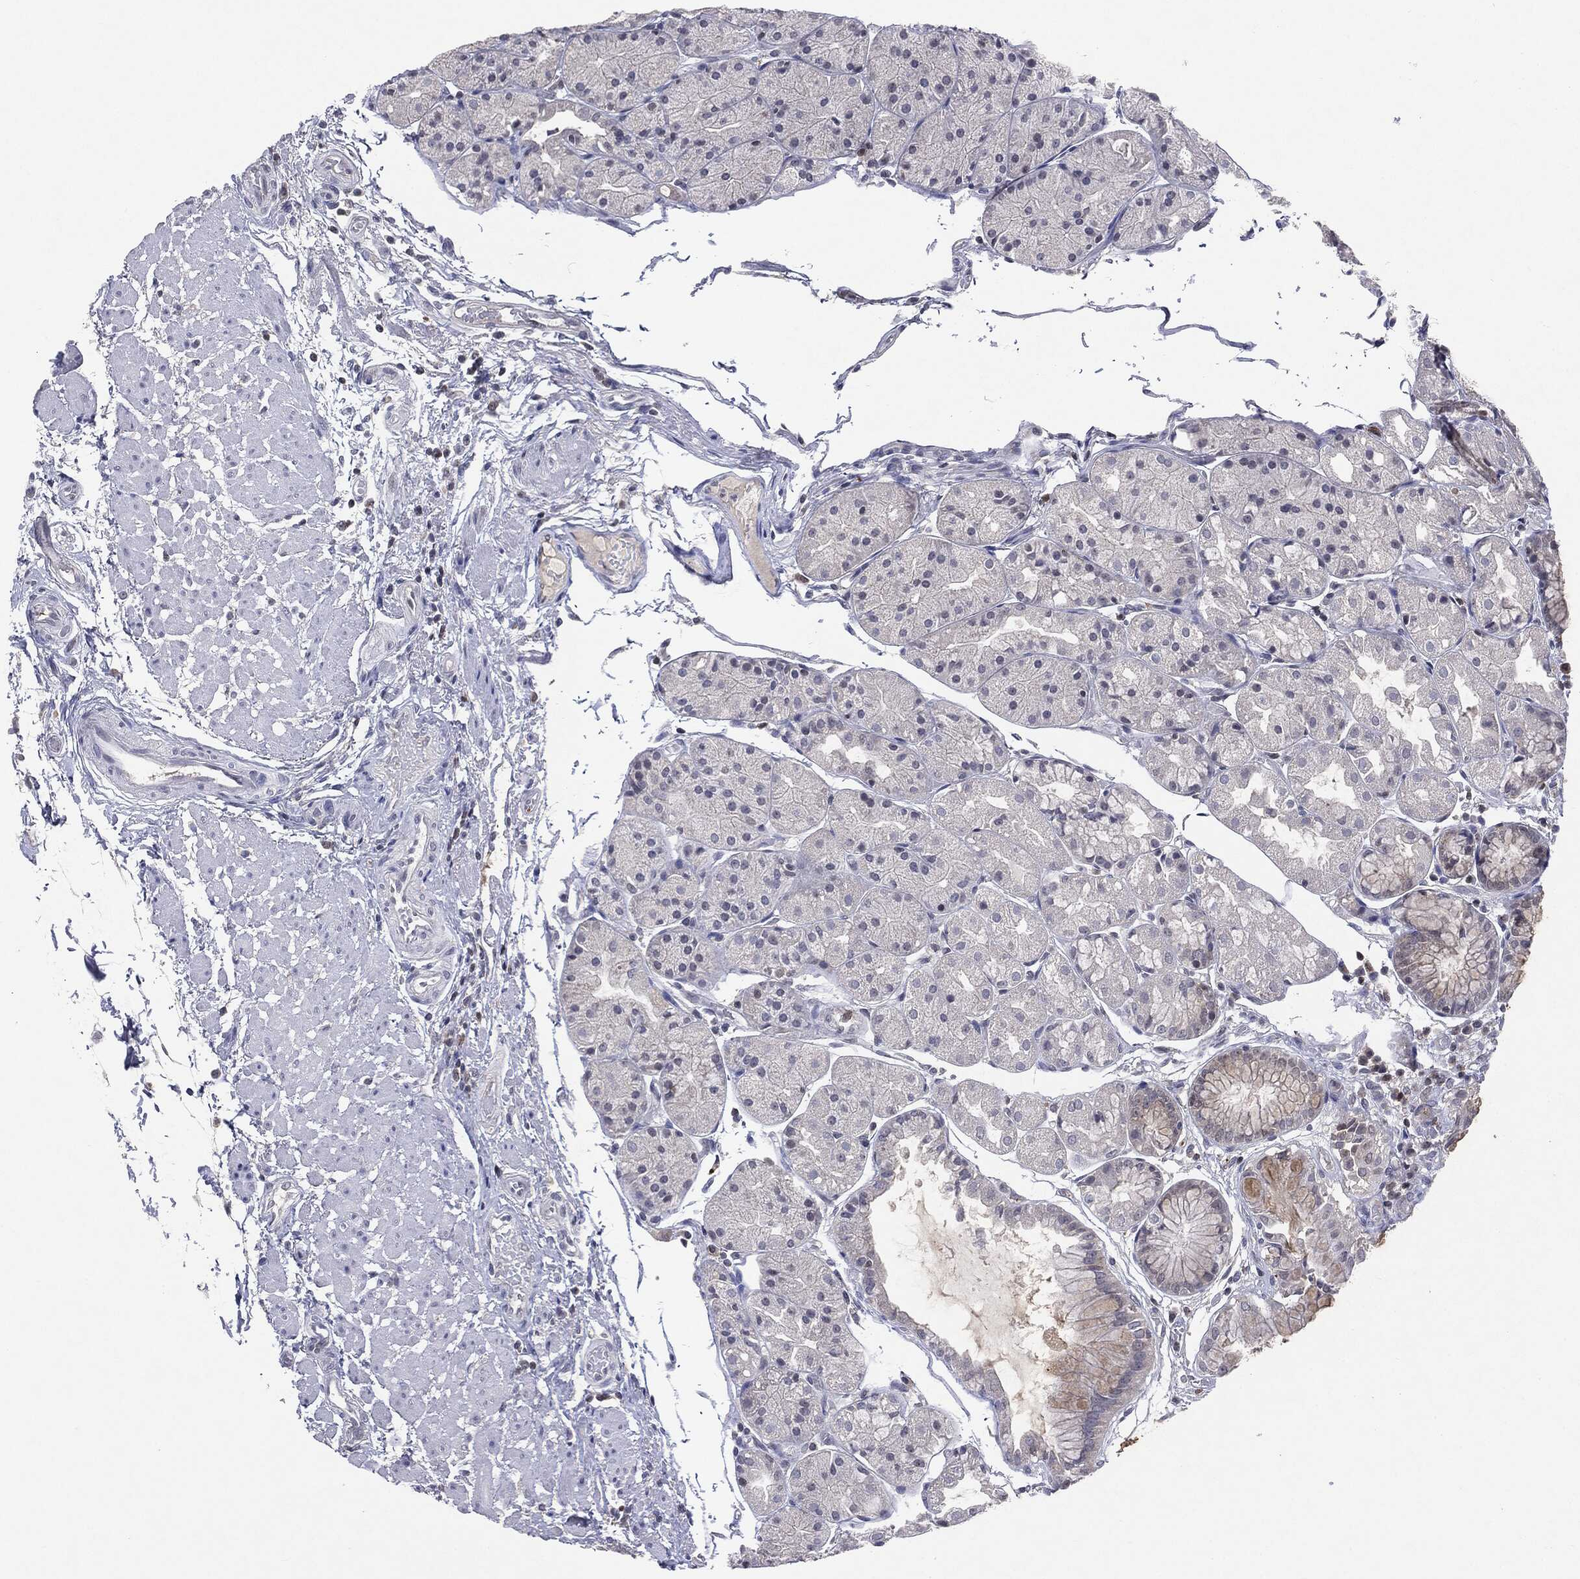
{"staining": {"intensity": "negative", "quantity": "none", "location": "none"}, "tissue": "stomach", "cell_type": "Glandular cells", "image_type": "normal", "snomed": [{"axis": "morphology", "description": "Normal tissue, NOS"}, {"axis": "topography", "description": "Stomach, upper"}], "caption": "Immunohistochemical staining of unremarkable human stomach demonstrates no significant staining in glandular cells.", "gene": "KIF2C", "patient": {"sex": "male", "age": 72}}